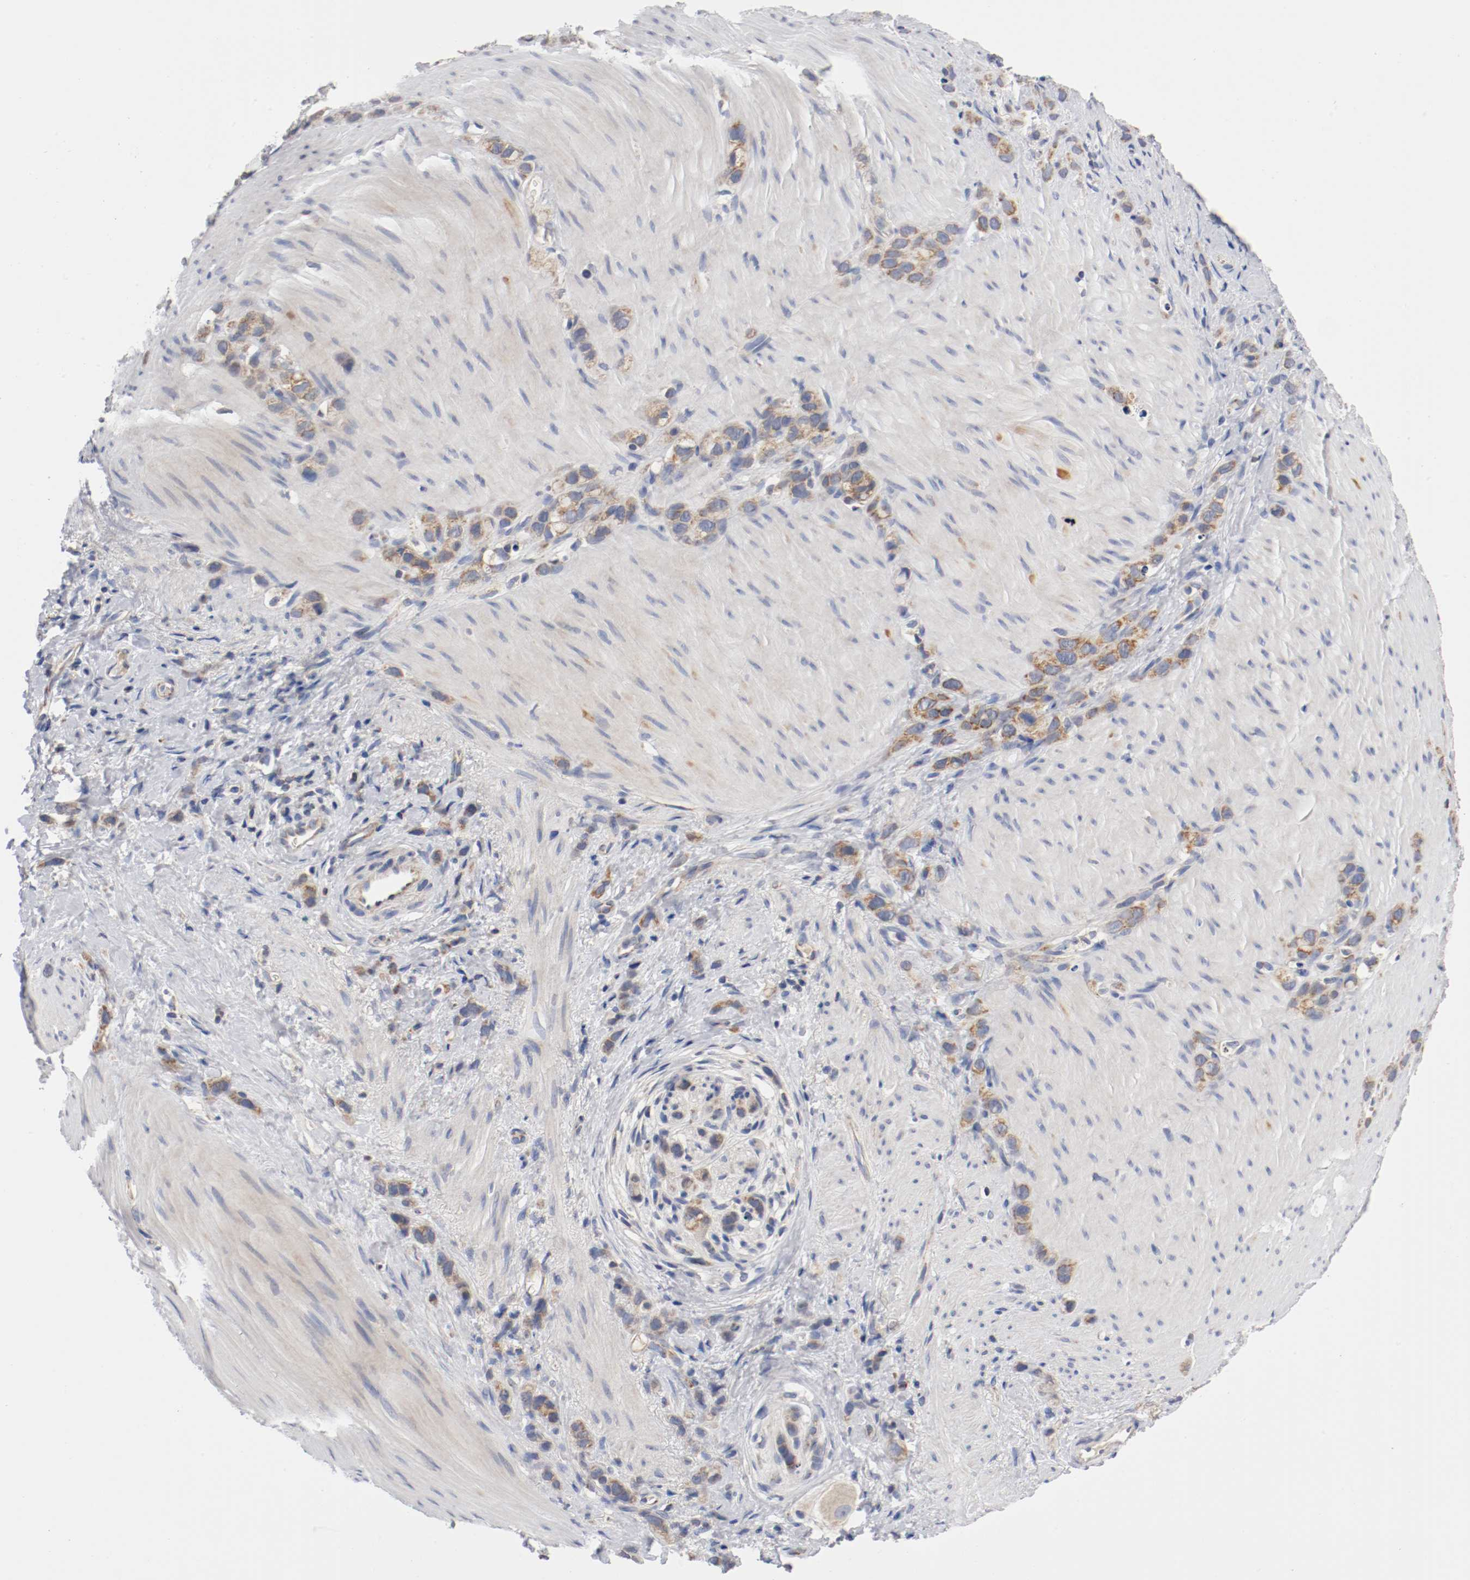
{"staining": {"intensity": "weak", "quantity": "25%-75%", "location": "cytoplasmic/membranous"}, "tissue": "stomach cancer", "cell_type": "Tumor cells", "image_type": "cancer", "snomed": [{"axis": "morphology", "description": "Normal tissue, NOS"}, {"axis": "morphology", "description": "Adenocarcinoma, NOS"}, {"axis": "morphology", "description": "Adenocarcinoma, High grade"}, {"axis": "topography", "description": "Stomach, upper"}, {"axis": "topography", "description": "Stomach"}], "caption": "A micrograph showing weak cytoplasmic/membranous staining in approximately 25%-75% of tumor cells in stomach cancer, as visualized by brown immunohistochemical staining.", "gene": "PCSK6", "patient": {"sex": "female", "age": 65}}